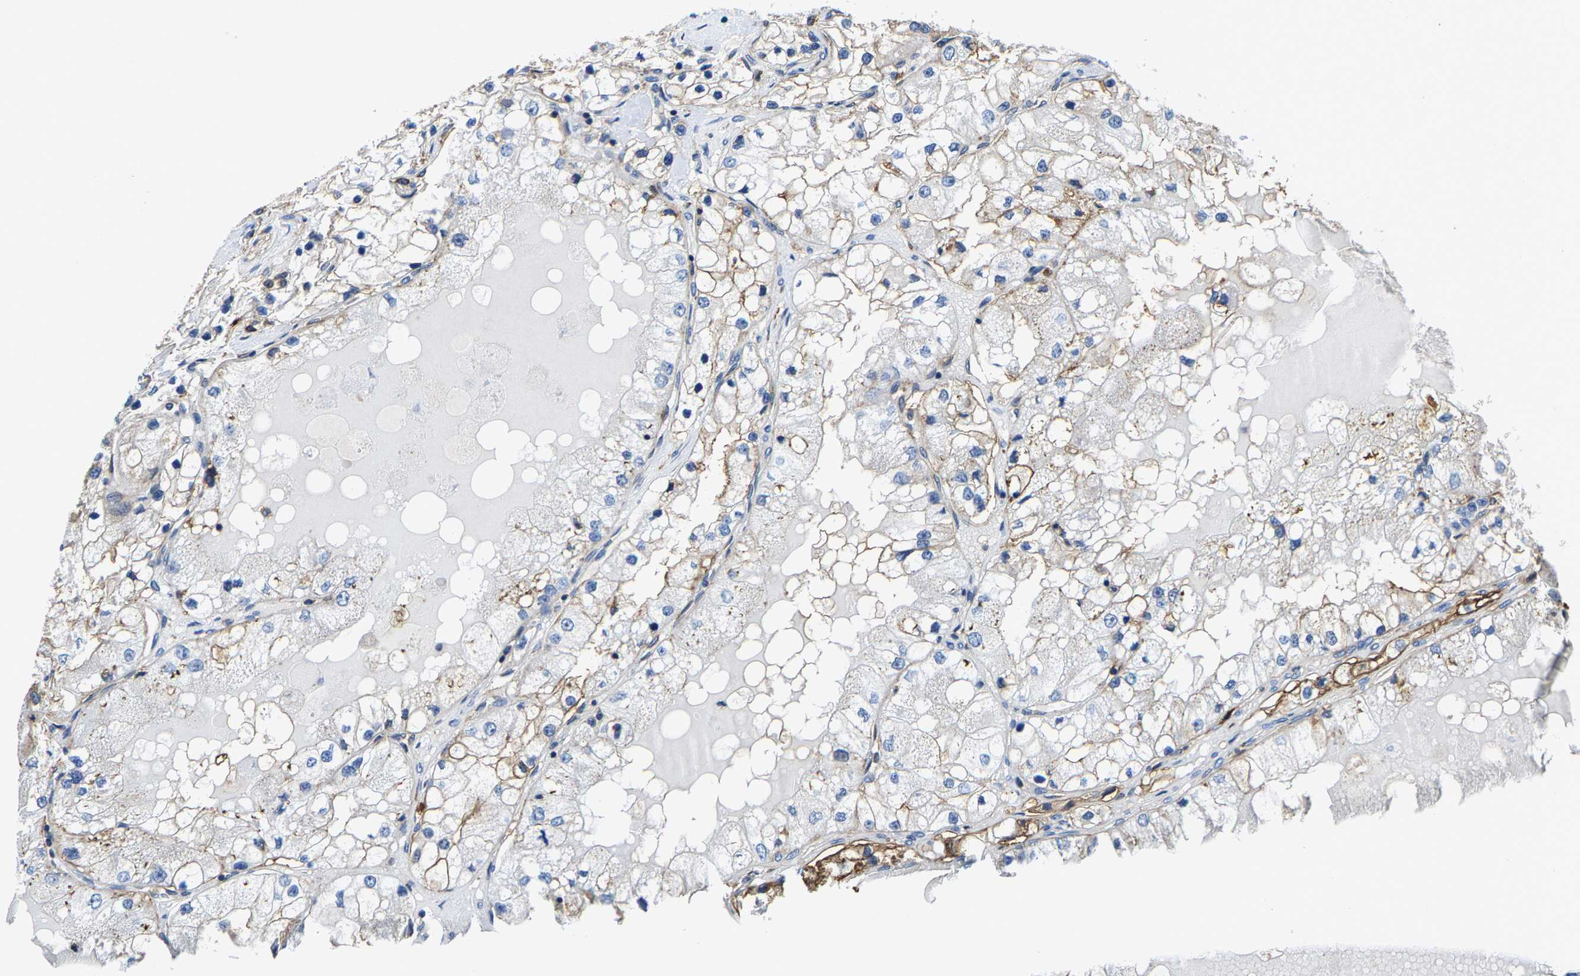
{"staining": {"intensity": "moderate", "quantity": "<25%", "location": "cytoplasmic/membranous"}, "tissue": "renal cancer", "cell_type": "Tumor cells", "image_type": "cancer", "snomed": [{"axis": "morphology", "description": "Adenocarcinoma, NOS"}, {"axis": "topography", "description": "Kidney"}], "caption": "Brown immunohistochemical staining in human renal cancer (adenocarcinoma) exhibits moderate cytoplasmic/membranous expression in approximately <25% of tumor cells.", "gene": "TRAF6", "patient": {"sex": "male", "age": 68}}